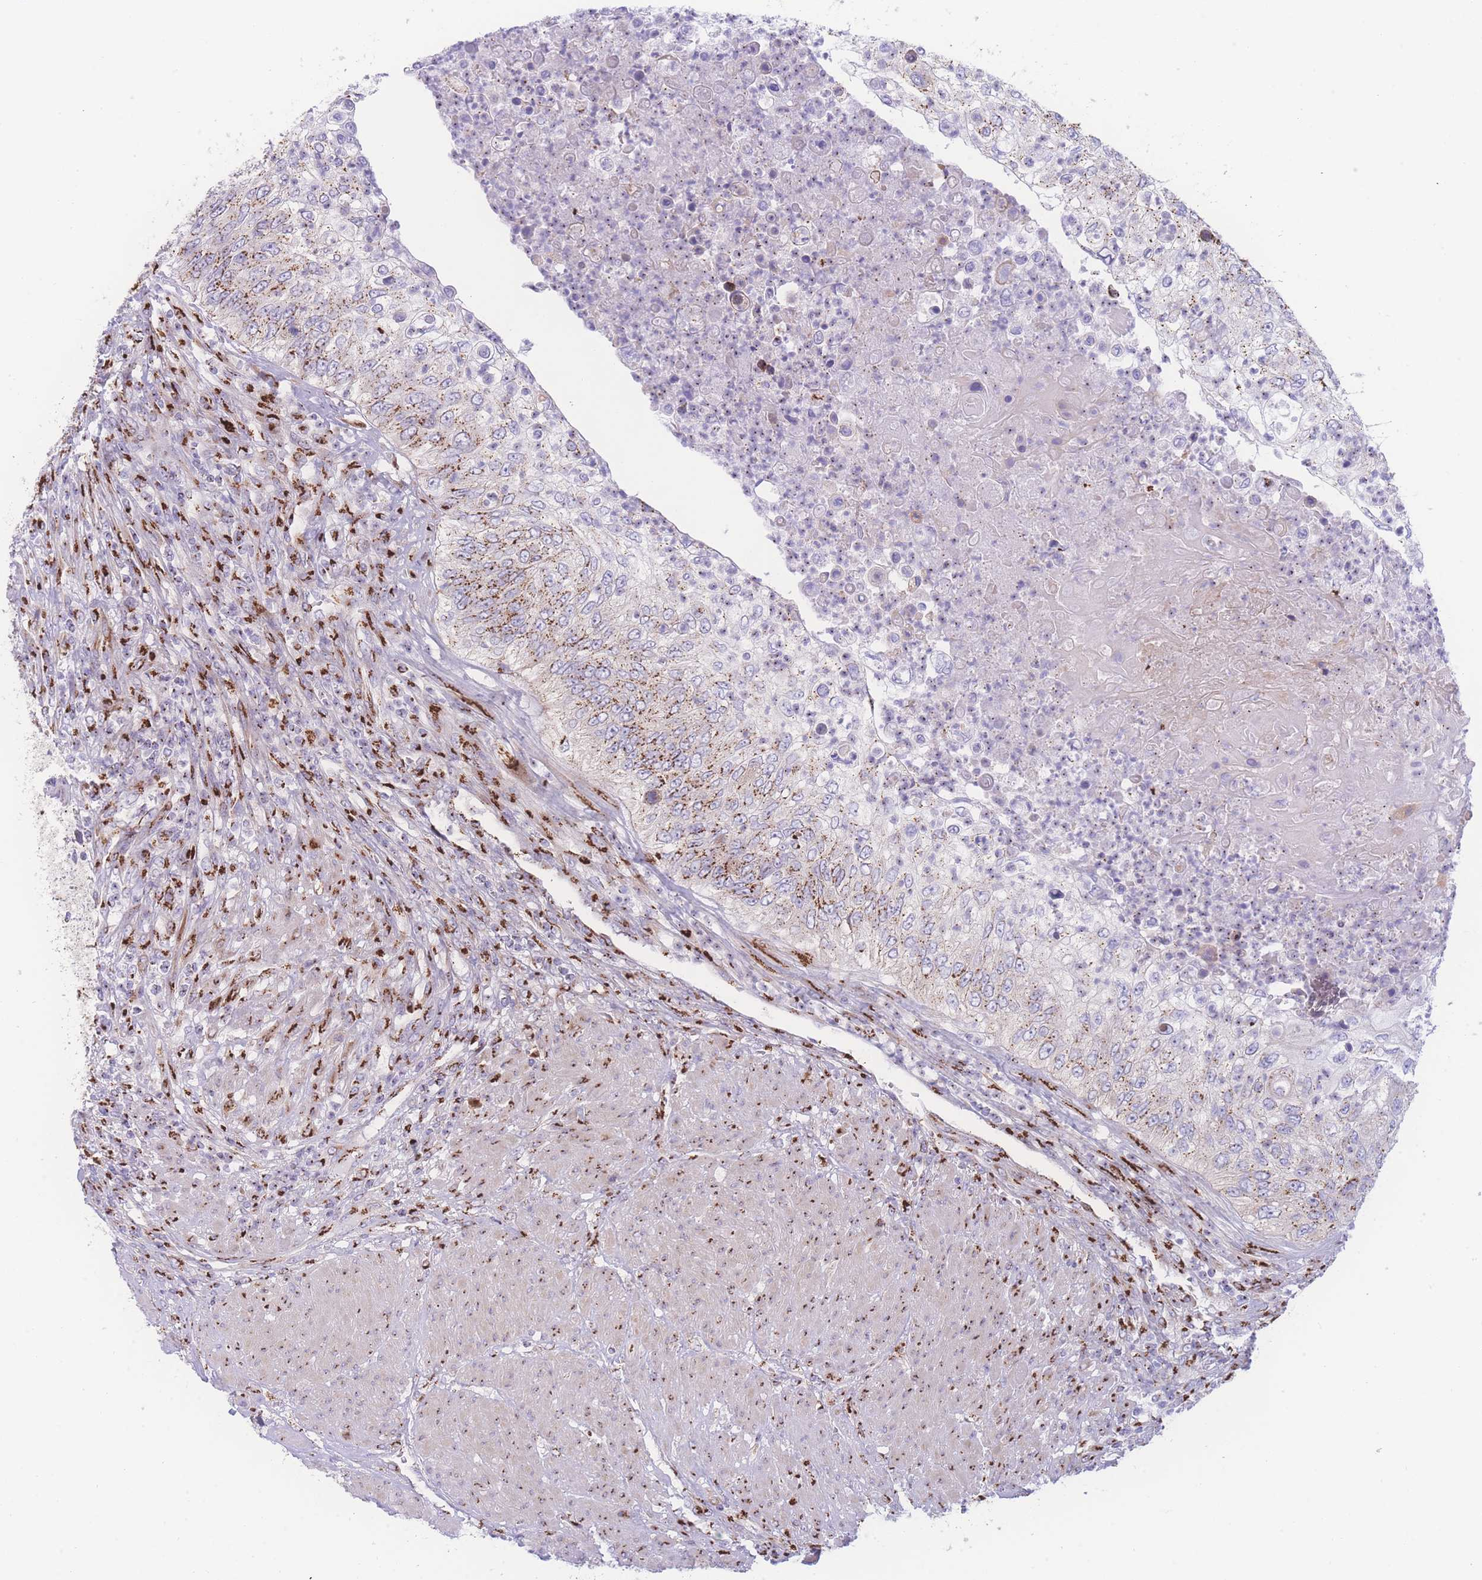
{"staining": {"intensity": "moderate", "quantity": "25%-75%", "location": "cytoplasmic/membranous"}, "tissue": "urothelial cancer", "cell_type": "Tumor cells", "image_type": "cancer", "snomed": [{"axis": "morphology", "description": "Urothelial carcinoma, High grade"}, {"axis": "topography", "description": "Urinary bladder"}], "caption": "High-magnification brightfield microscopy of urothelial cancer stained with DAB (brown) and counterstained with hematoxylin (blue). tumor cells exhibit moderate cytoplasmic/membranous staining is seen in about25%-75% of cells.", "gene": "GOLM2", "patient": {"sex": "female", "age": 60}}